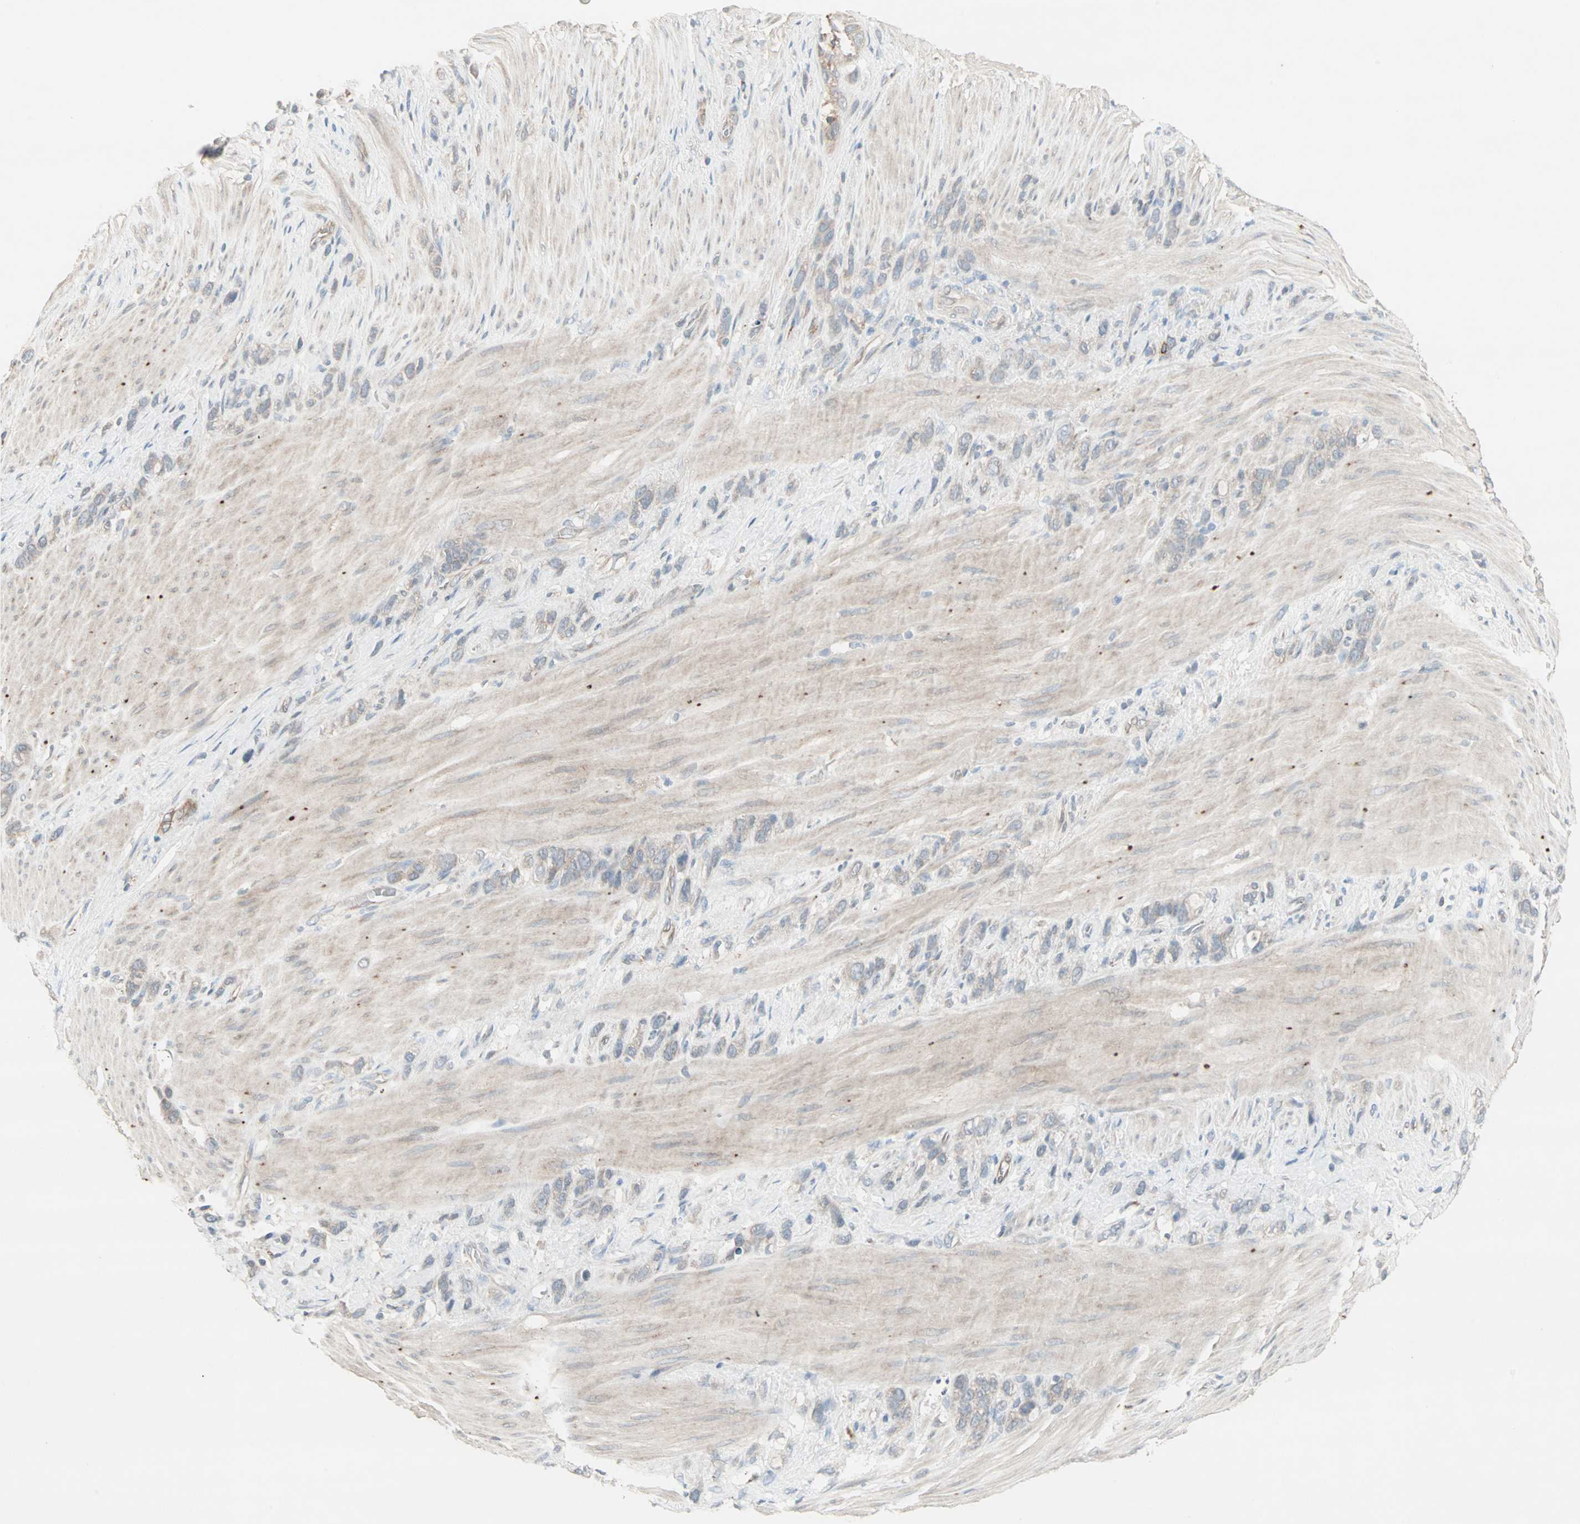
{"staining": {"intensity": "negative", "quantity": "none", "location": "none"}, "tissue": "stomach cancer", "cell_type": "Tumor cells", "image_type": "cancer", "snomed": [{"axis": "morphology", "description": "Normal tissue, NOS"}, {"axis": "morphology", "description": "Adenocarcinoma, NOS"}, {"axis": "morphology", "description": "Adenocarcinoma, High grade"}, {"axis": "topography", "description": "Stomach, upper"}, {"axis": "topography", "description": "Stomach"}], "caption": "Tumor cells show no significant expression in stomach high-grade adenocarcinoma.", "gene": "JMJD7-PLA2G4B", "patient": {"sex": "female", "age": 65}}